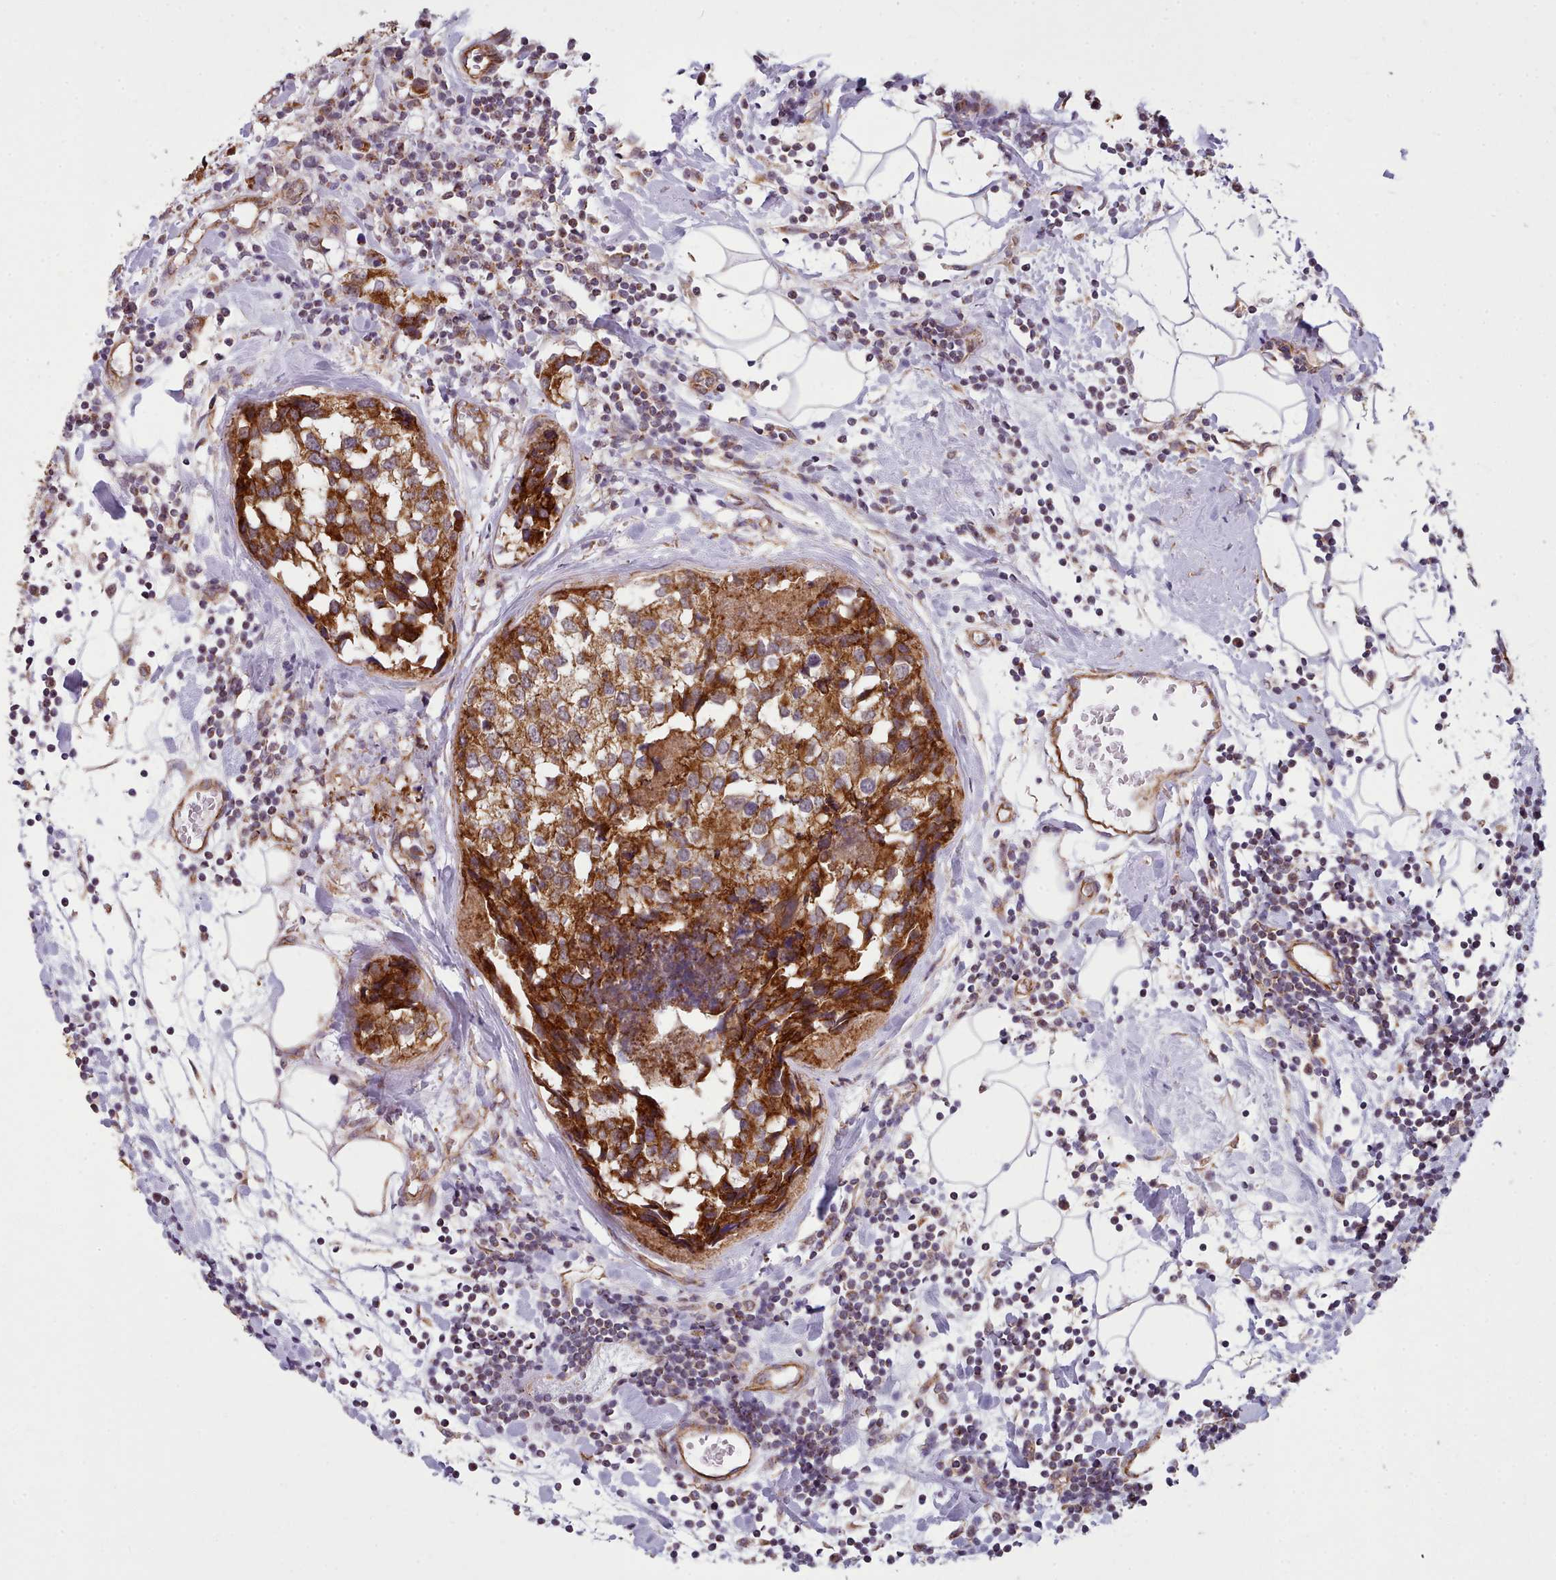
{"staining": {"intensity": "strong", "quantity": ">75%", "location": "cytoplasmic/membranous"}, "tissue": "breast cancer", "cell_type": "Tumor cells", "image_type": "cancer", "snomed": [{"axis": "morphology", "description": "Lobular carcinoma"}, {"axis": "topography", "description": "Breast"}], "caption": "A histopathology image of human lobular carcinoma (breast) stained for a protein shows strong cytoplasmic/membranous brown staining in tumor cells.", "gene": "MRPL46", "patient": {"sex": "female", "age": 59}}